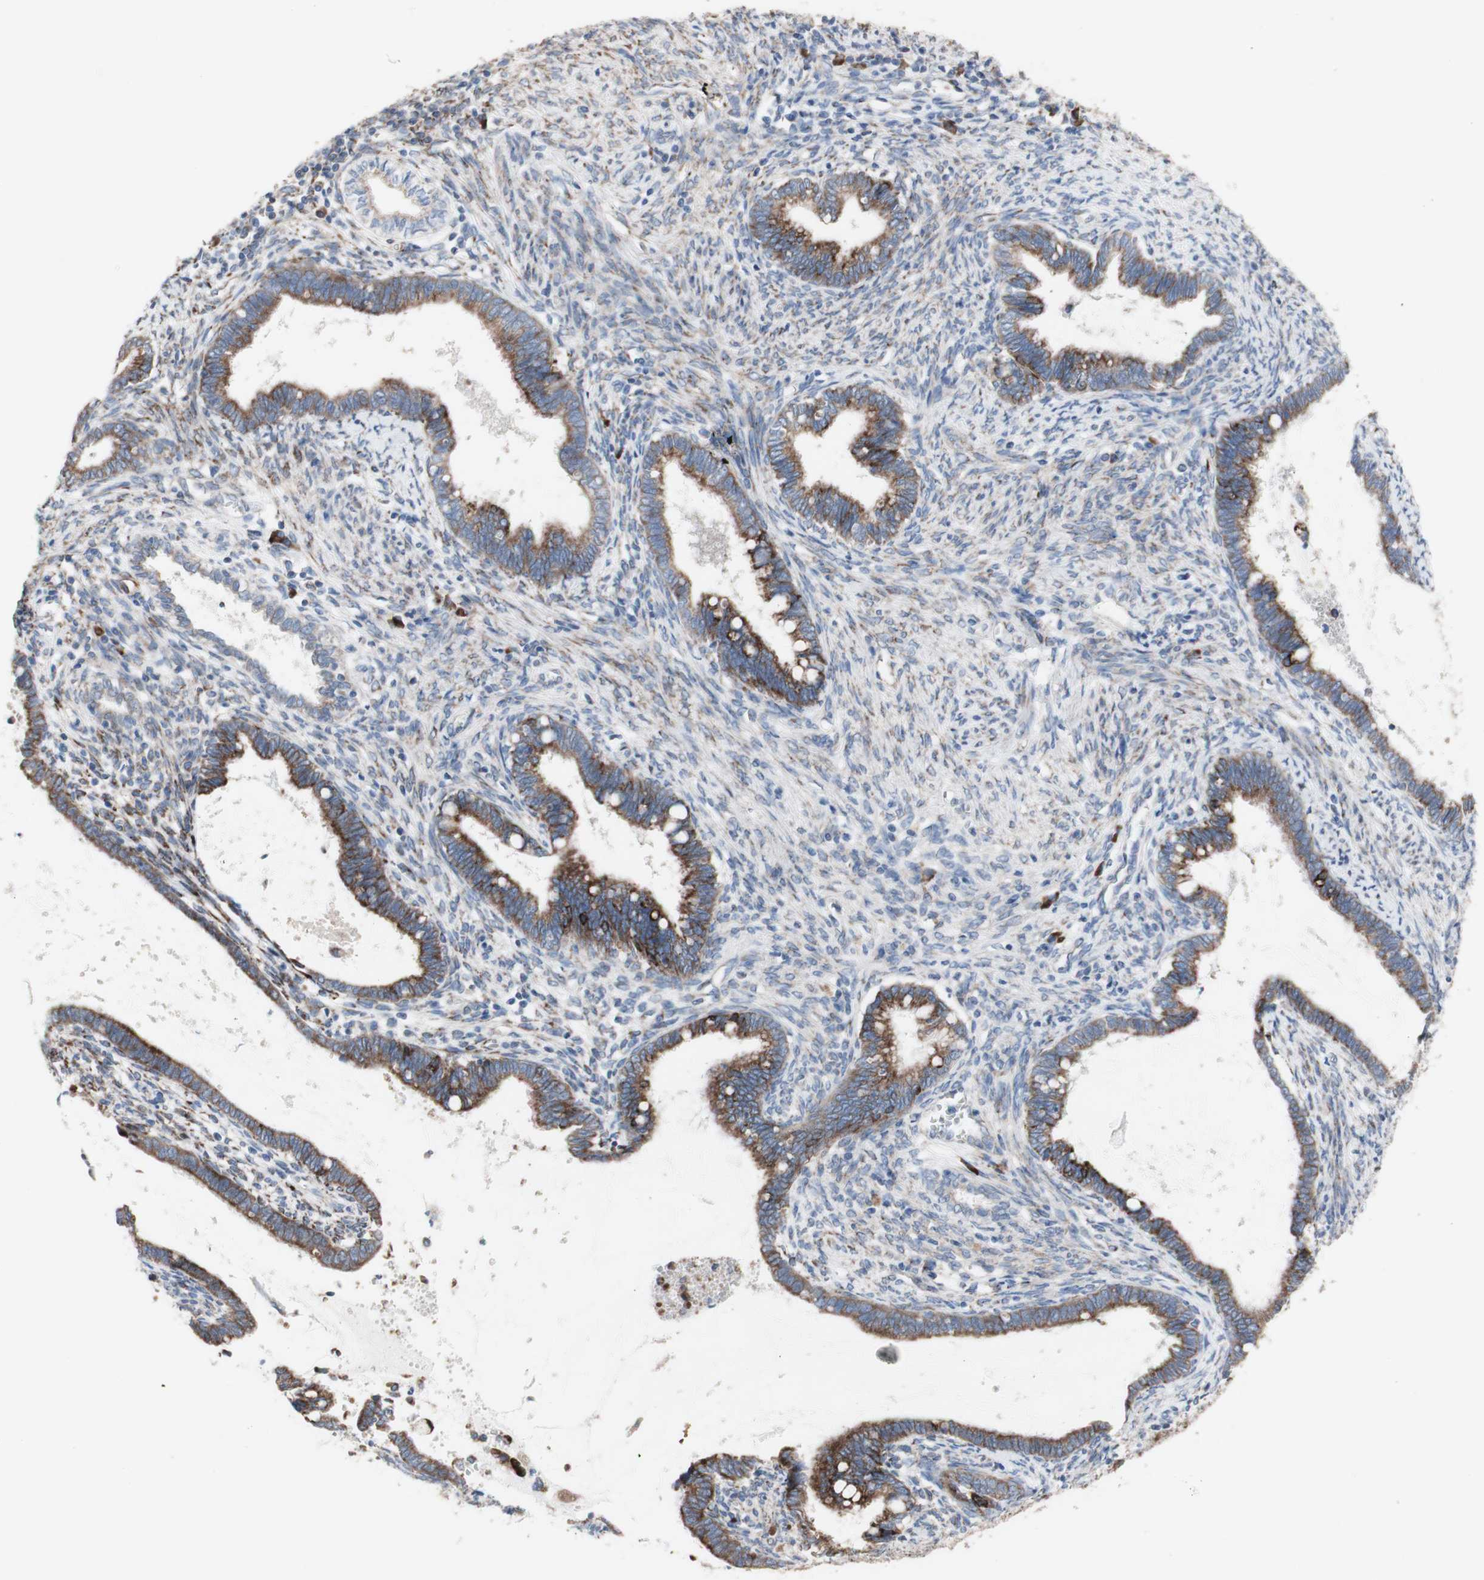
{"staining": {"intensity": "strong", "quantity": ">75%", "location": "cytoplasmic/membranous"}, "tissue": "cervical cancer", "cell_type": "Tumor cells", "image_type": "cancer", "snomed": [{"axis": "morphology", "description": "Adenocarcinoma, NOS"}, {"axis": "topography", "description": "Cervix"}], "caption": "An IHC image of neoplastic tissue is shown. Protein staining in brown shows strong cytoplasmic/membranous positivity in adenocarcinoma (cervical) within tumor cells.", "gene": "AGPAT5", "patient": {"sex": "female", "age": 44}}